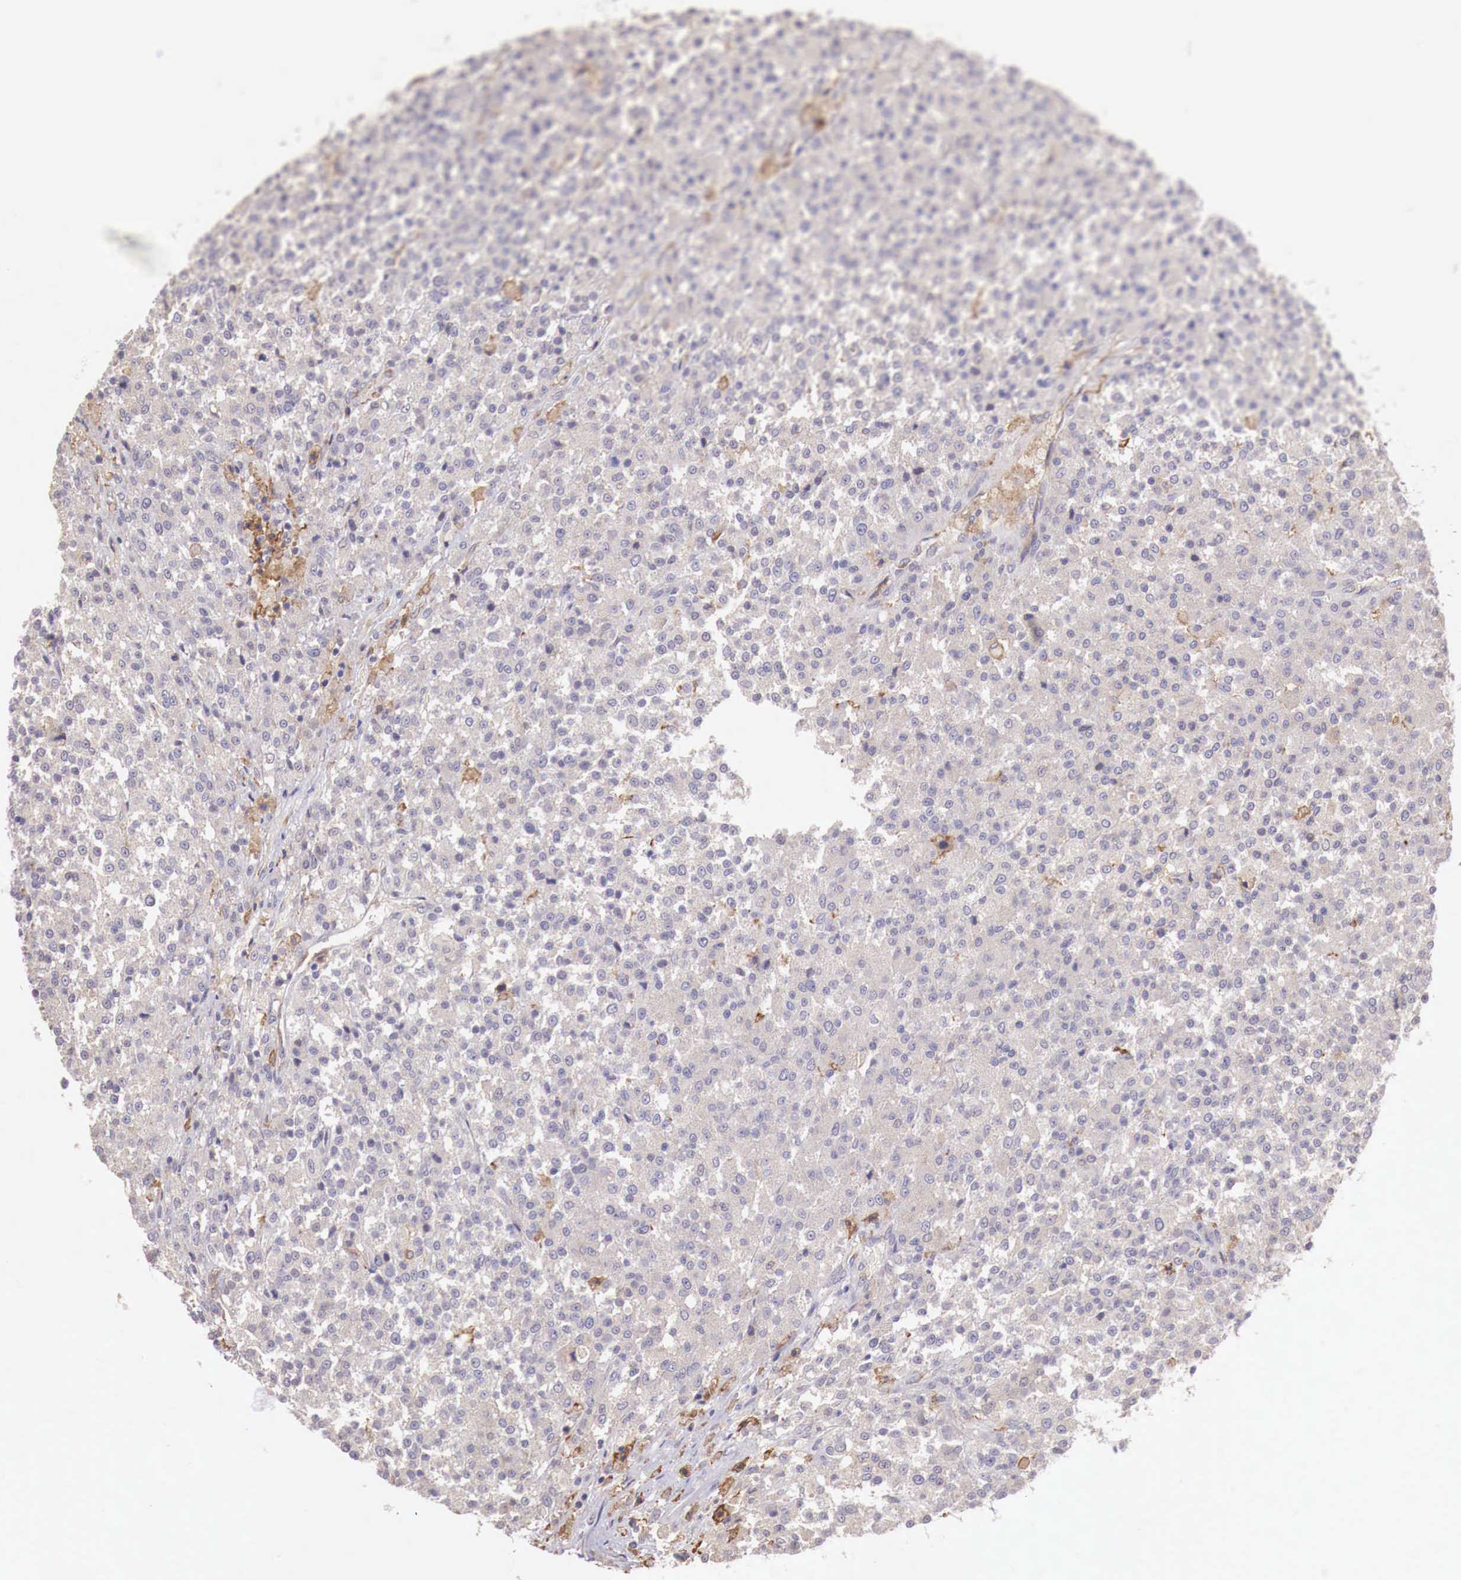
{"staining": {"intensity": "negative", "quantity": "none", "location": "none"}, "tissue": "testis cancer", "cell_type": "Tumor cells", "image_type": "cancer", "snomed": [{"axis": "morphology", "description": "Seminoma, NOS"}, {"axis": "topography", "description": "Testis"}], "caption": "The image shows no staining of tumor cells in testis cancer (seminoma).", "gene": "CHRDL1", "patient": {"sex": "male", "age": 59}}